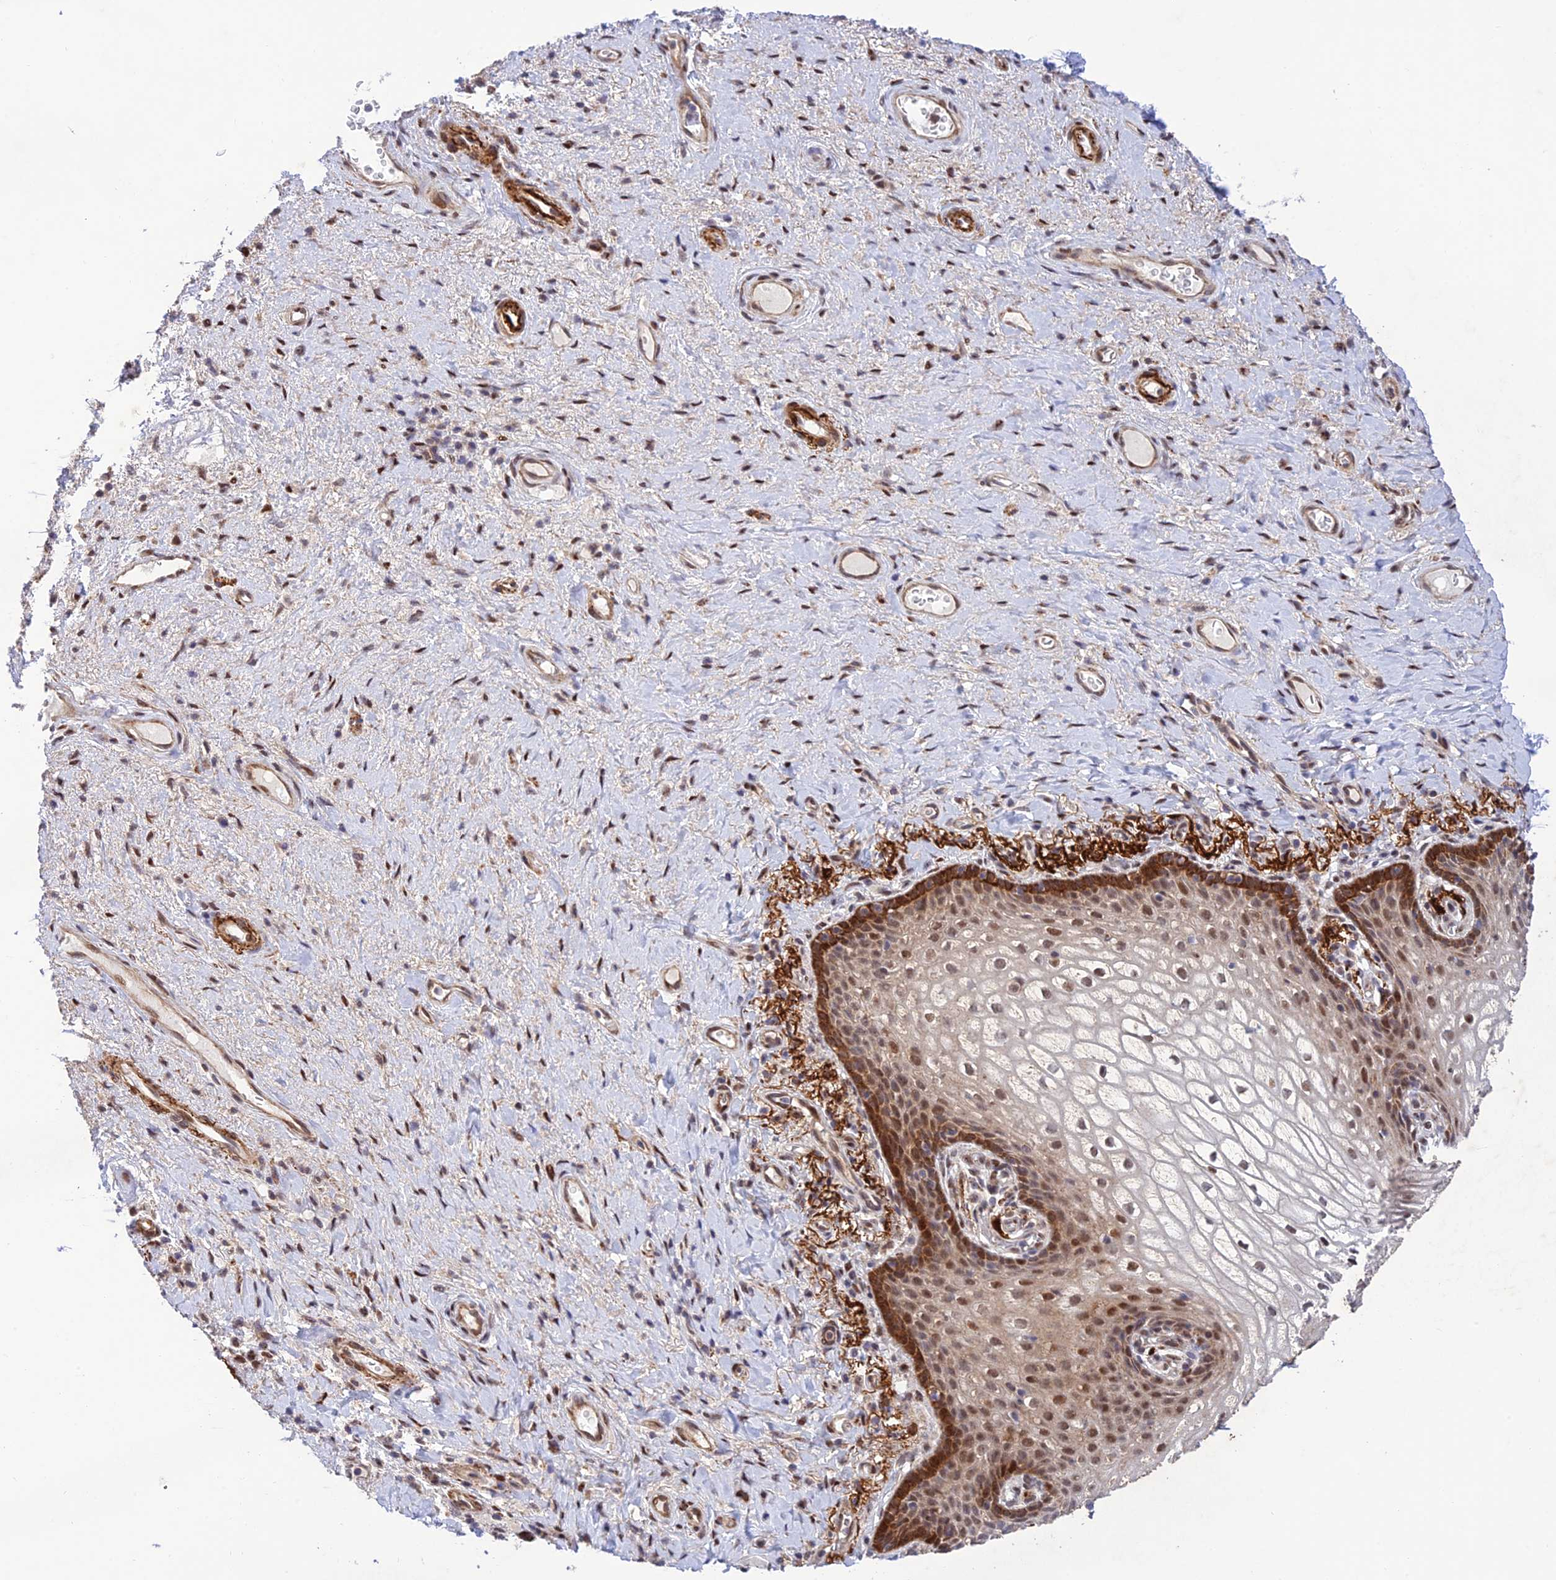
{"staining": {"intensity": "strong", "quantity": "25%-75%", "location": "cytoplasmic/membranous,nuclear"}, "tissue": "vagina", "cell_type": "Squamous epithelial cells", "image_type": "normal", "snomed": [{"axis": "morphology", "description": "Normal tissue, NOS"}, {"axis": "topography", "description": "Vagina"}], "caption": "Normal vagina was stained to show a protein in brown. There is high levels of strong cytoplasmic/membranous,nuclear expression in approximately 25%-75% of squamous epithelial cells.", "gene": "WDR55", "patient": {"sex": "female", "age": 60}}